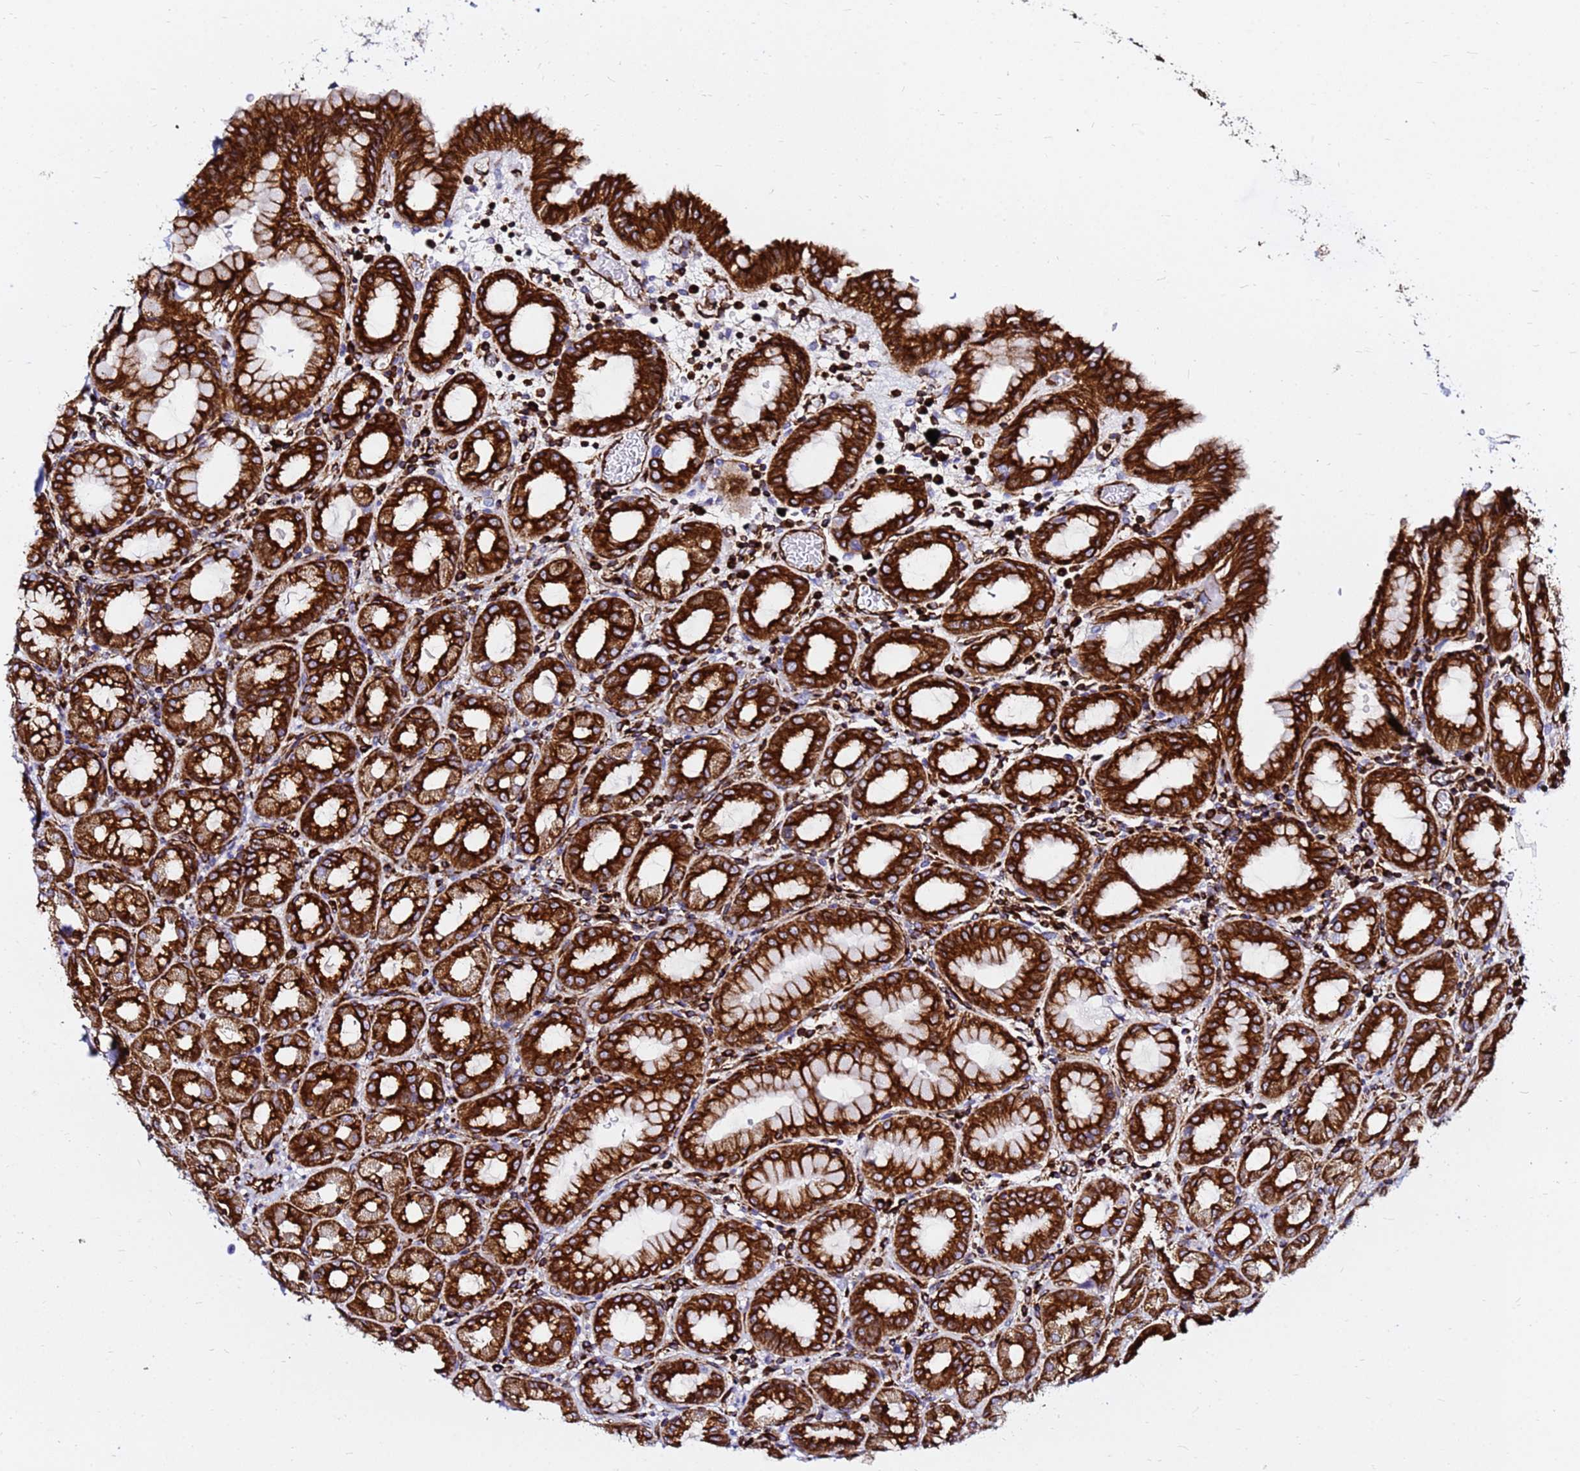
{"staining": {"intensity": "strong", "quantity": ">75%", "location": "cytoplasmic/membranous"}, "tissue": "stomach", "cell_type": "Glandular cells", "image_type": "normal", "snomed": [{"axis": "morphology", "description": "Normal tissue, NOS"}, {"axis": "topography", "description": "Stomach, upper"}, {"axis": "topography", "description": "Stomach, lower"}, {"axis": "topography", "description": "Small intestine"}], "caption": "A high amount of strong cytoplasmic/membranous staining is seen in about >75% of glandular cells in normal stomach.", "gene": "TUBA8", "patient": {"sex": "male", "age": 68}}